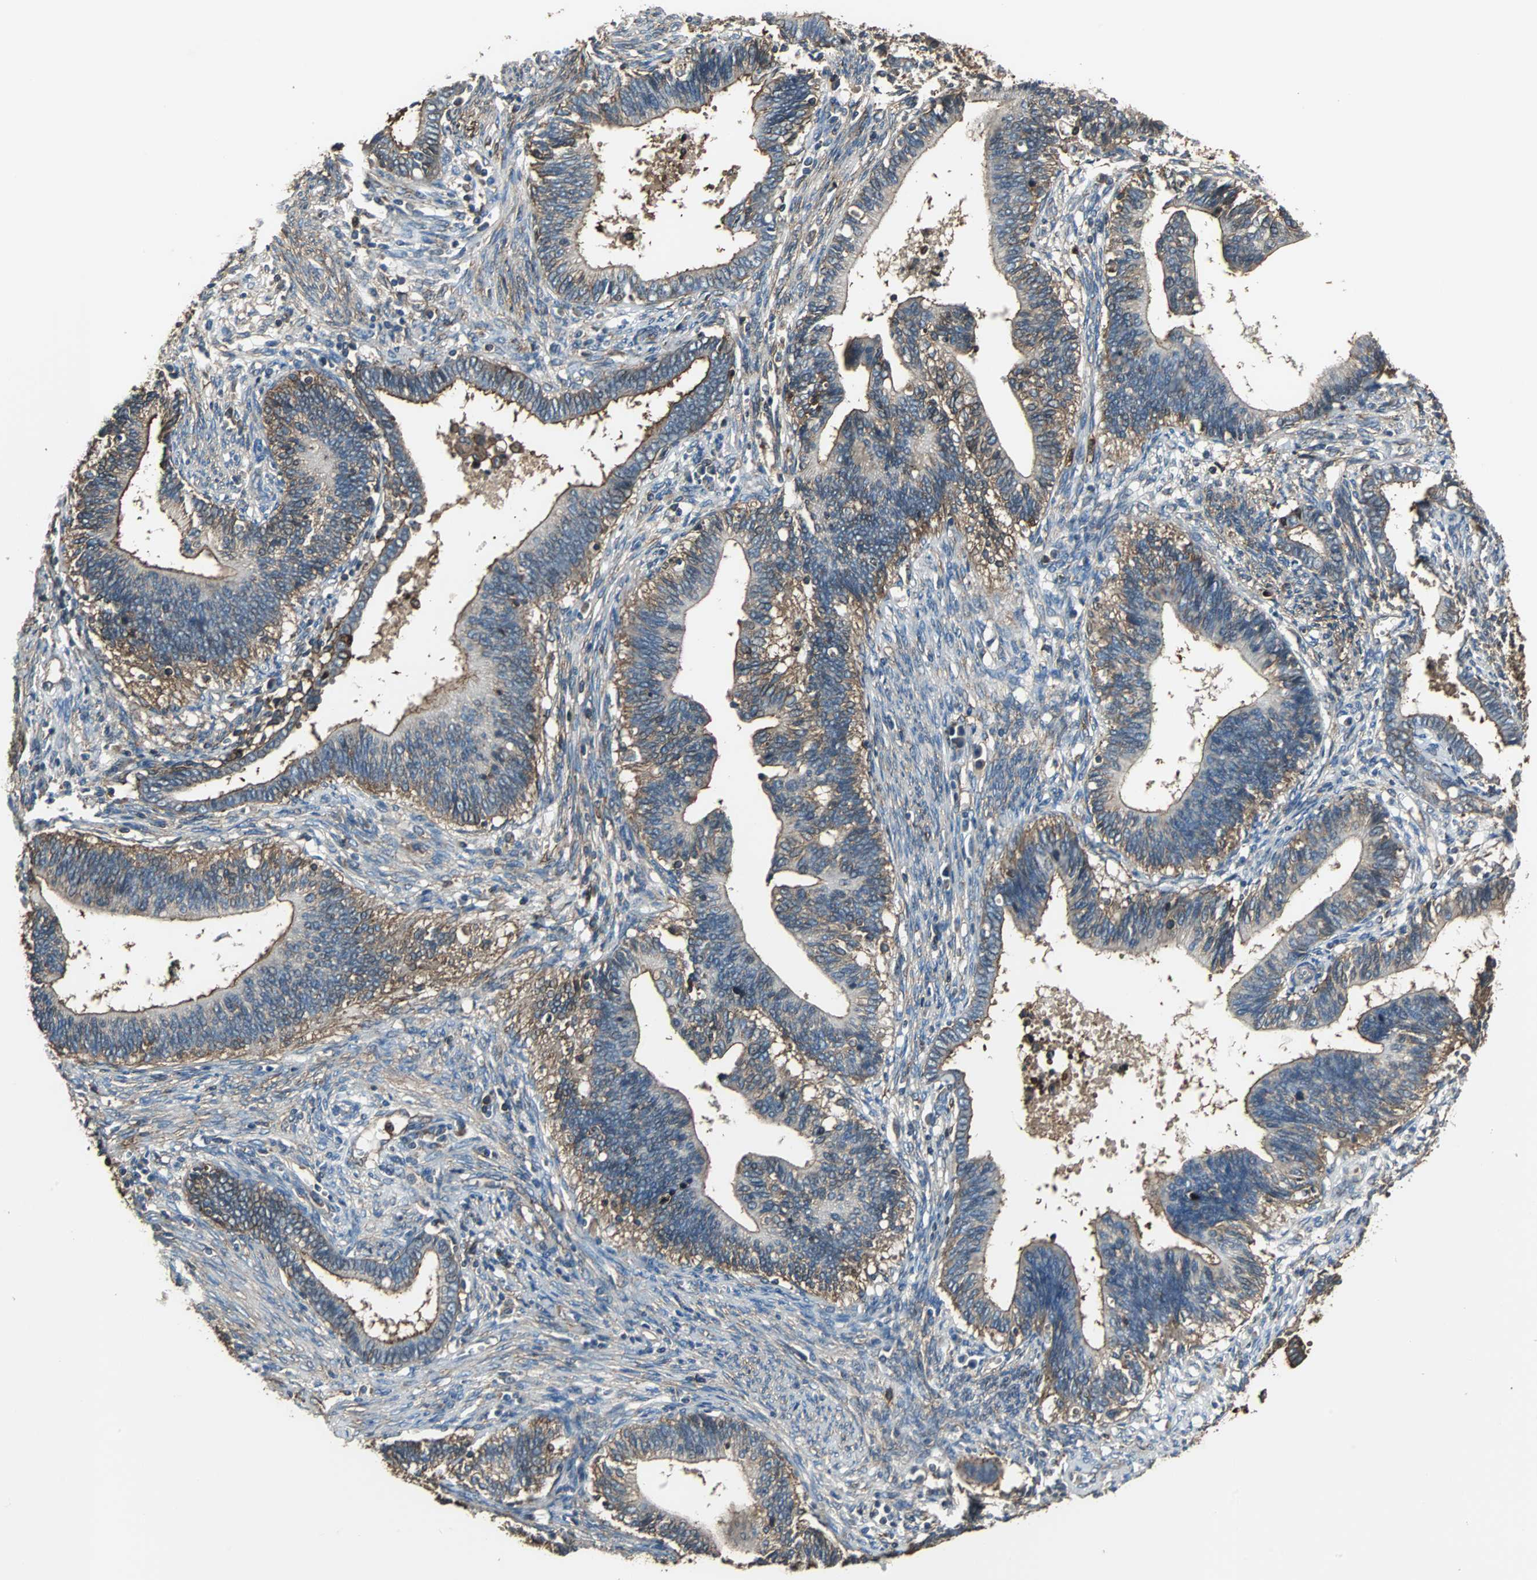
{"staining": {"intensity": "moderate", "quantity": ">75%", "location": "cytoplasmic/membranous"}, "tissue": "cervical cancer", "cell_type": "Tumor cells", "image_type": "cancer", "snomed": [{"axis": "morphology", "description": "Adenocarcinoma, NOS"}, {"axis": "topography", "description": "Cervix"}], "caption": "Human cervical cancer (adenocarcinoma) stained for a protein (brown) demonstrates moderate cytoplasmic/membranous positive positivity in about >75% of tumor cells.", "gene": "ACTN1", "patient": {"sex": "female", "age": 44}}